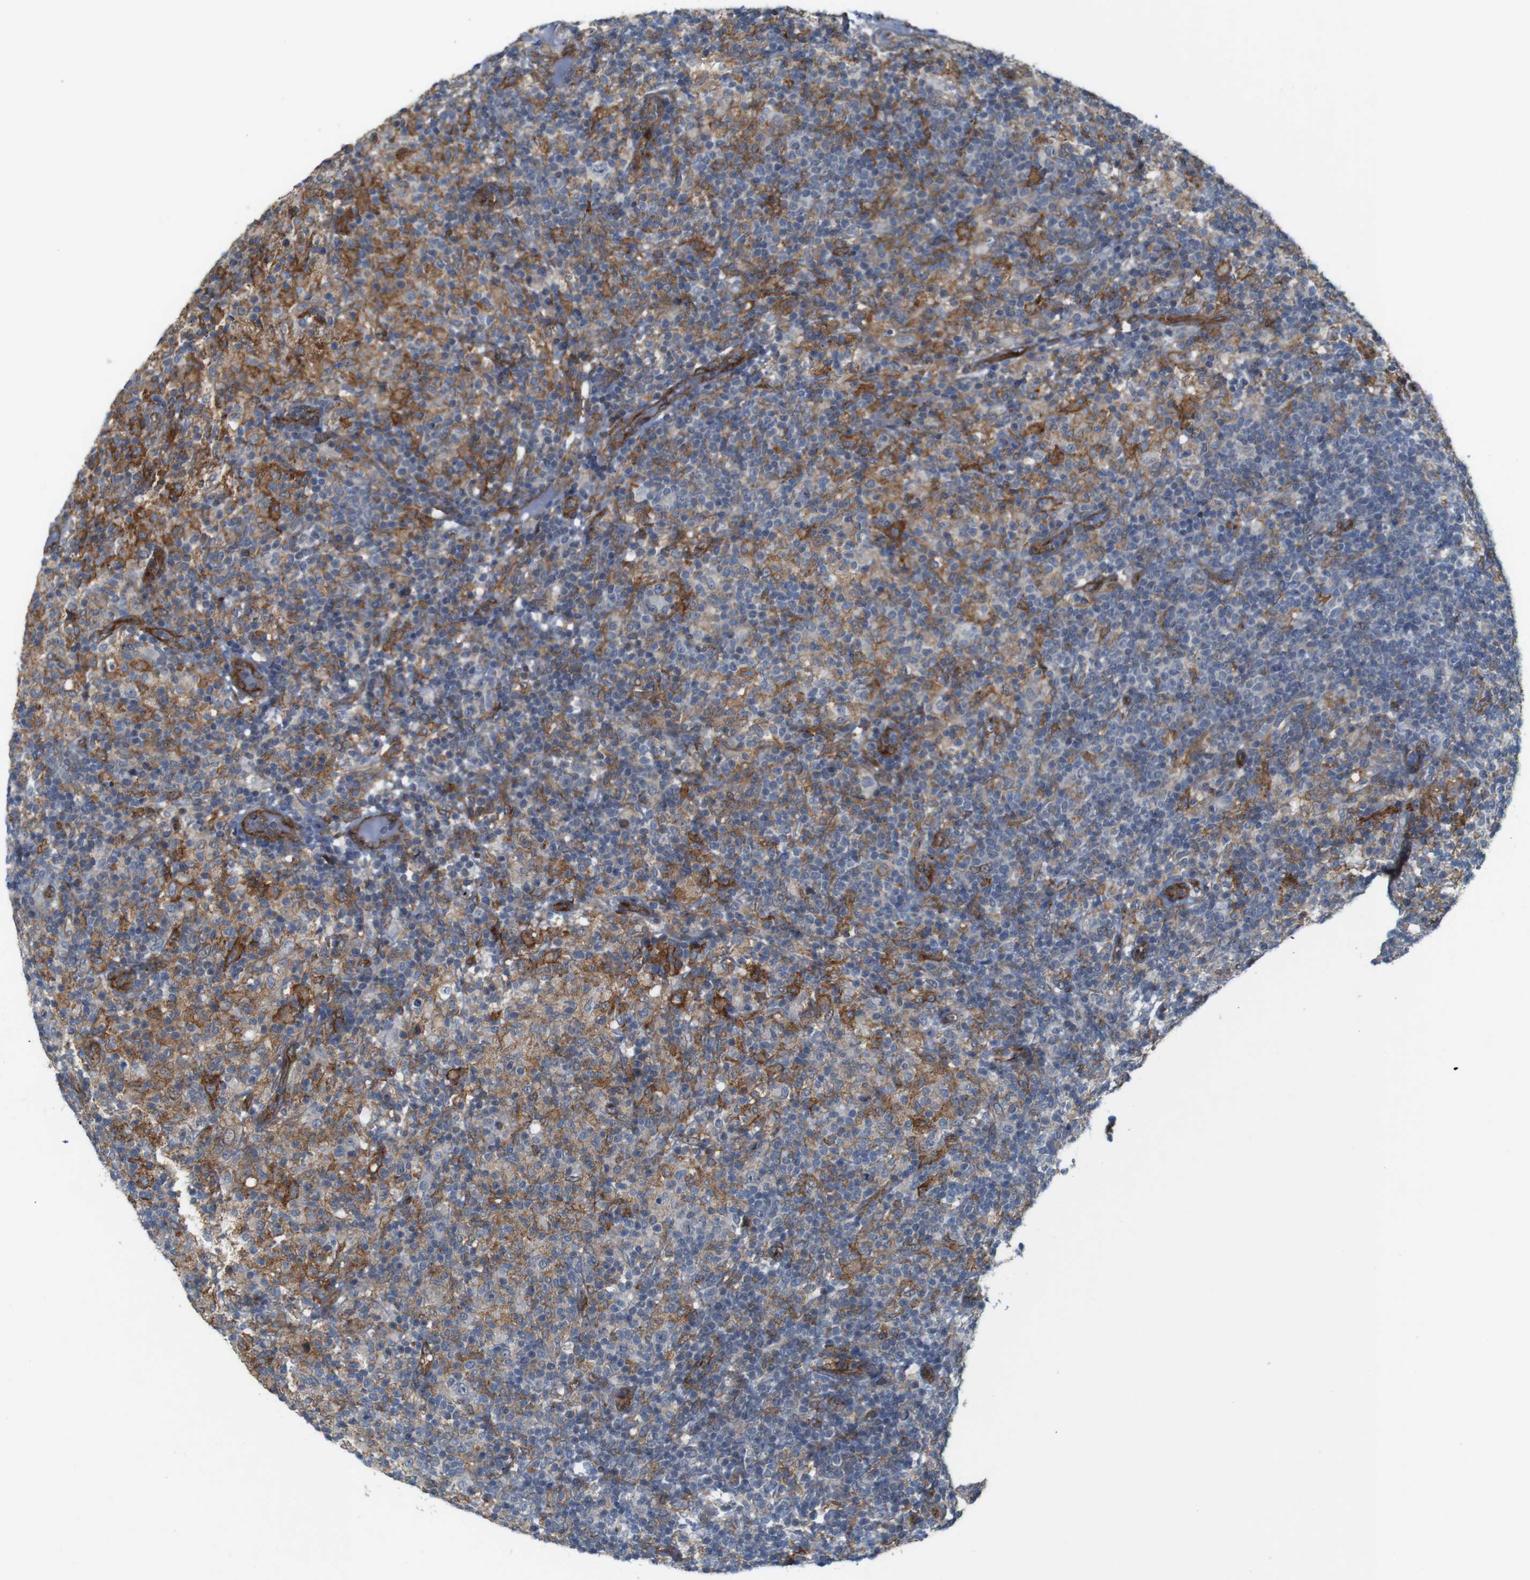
{"staining": {"intensity": "weak", "quantity": "<25%", "location": "cytoplasmic/membranous"}, "tissue": "lymphoma", "cell_type": "Tumor cells", "image_type": "cancer", "snomed": [{"axis": "morphology", "description": "Hodgkin's disease, NOS"}, {"axis": "topography", "description": "Lymph node"}], "caption": "There is no significant expression in tumor cells of lymphoma.", "gene": "PTGER4", "patient": {"sex": "male", "age": 70}}